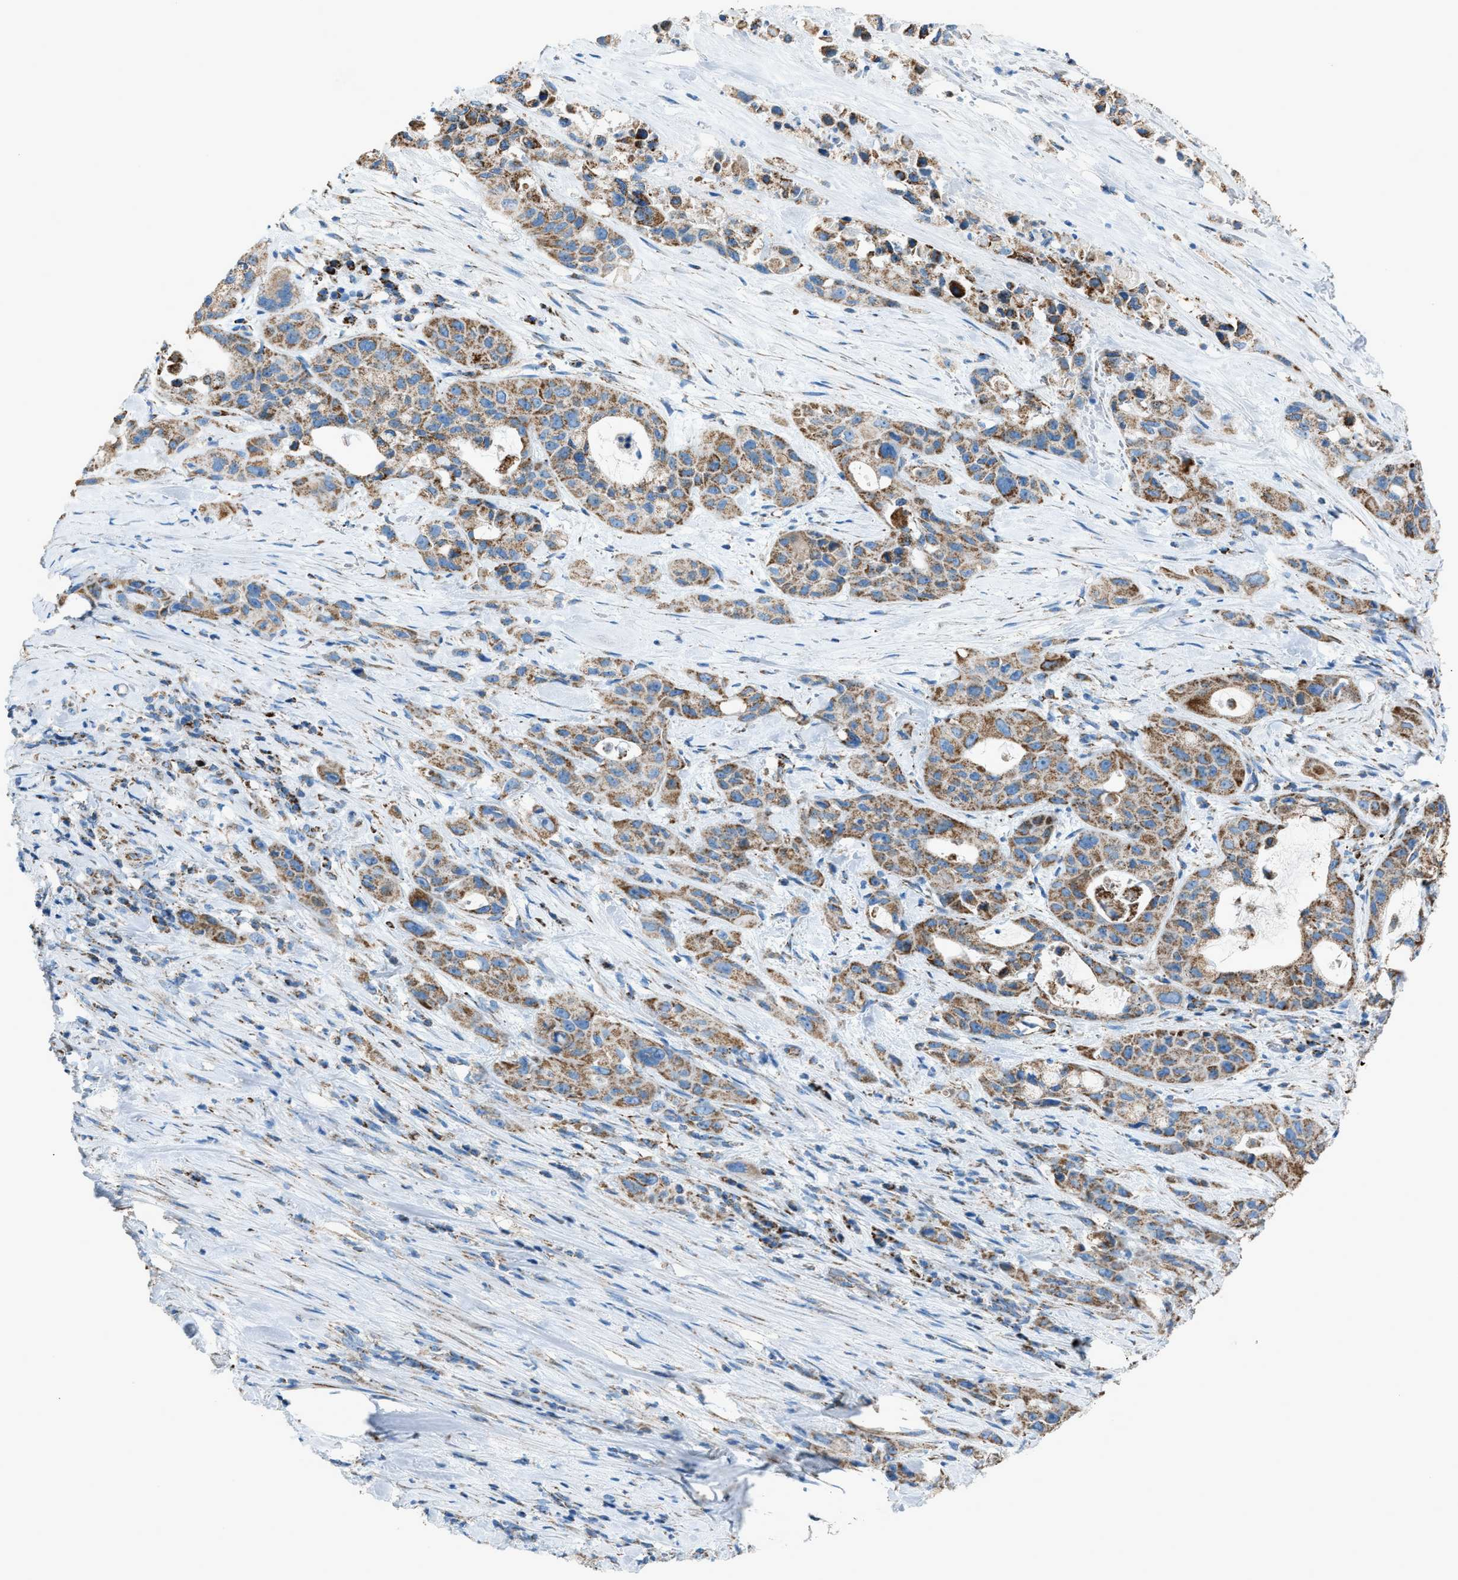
{"staining": {"intensity": "moderate", "quantity": ">75%", "location": "cytoplasmic/membranous"}, "tissue": "pancreatic cancer", "cell_type": "Tumor cells", "image_type": "cancer", "snomed": [{"axis": "morphology", "description": "Adenocarcinoma, NOS"}, {"axis": "topography", "description": "Pancreas"}], "caption": "Pancreatic cancer stained with immunohistochemistry displays moderate cytoplasmic/membranous positivity in approximately >75% of tumor cells.", "gene": "MDH2", "patient": {"sex": "male", "age": 53}}